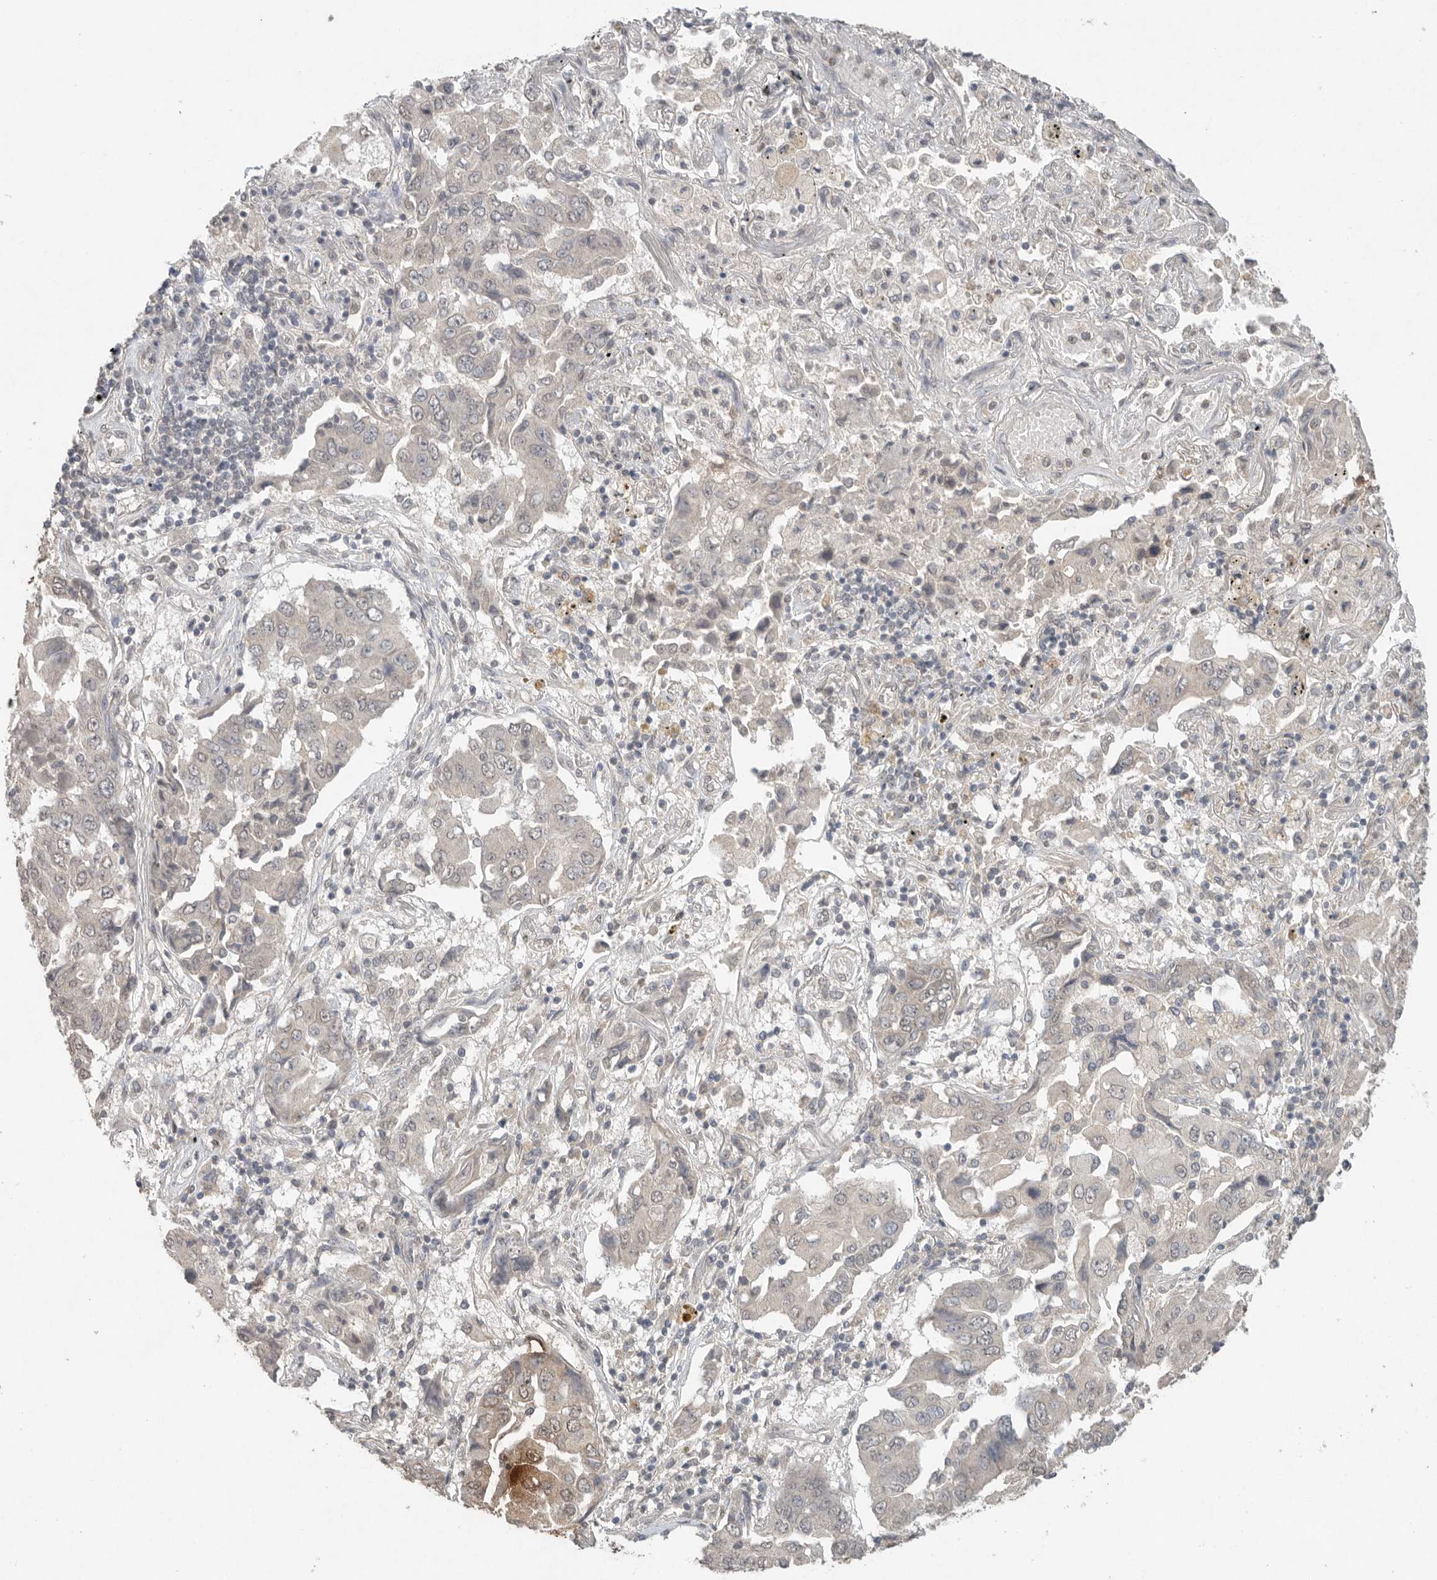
{"staining": {"intensity": "negative", "quantity": "none", "location": "none"}, "tissue": "lung cancer", "cell_type": "Tumor cells", "image_type": "cancer", "snomed": [{"axis": "morphology", "description": "Adenocarcinoma, NOS"}, {"axis": "topography", "description": "Lung"}], "caption": "Tumor cells are negative for brown protein staining in adenocarcinoma (lung). The staining was performed using DAB to visualize the protein expression in brown, while the nuclei were stained in blue with hematoxylin (Magnification: 20x).", "gene": "KLK5", "patient": {"sex": "female", "age": 65}}